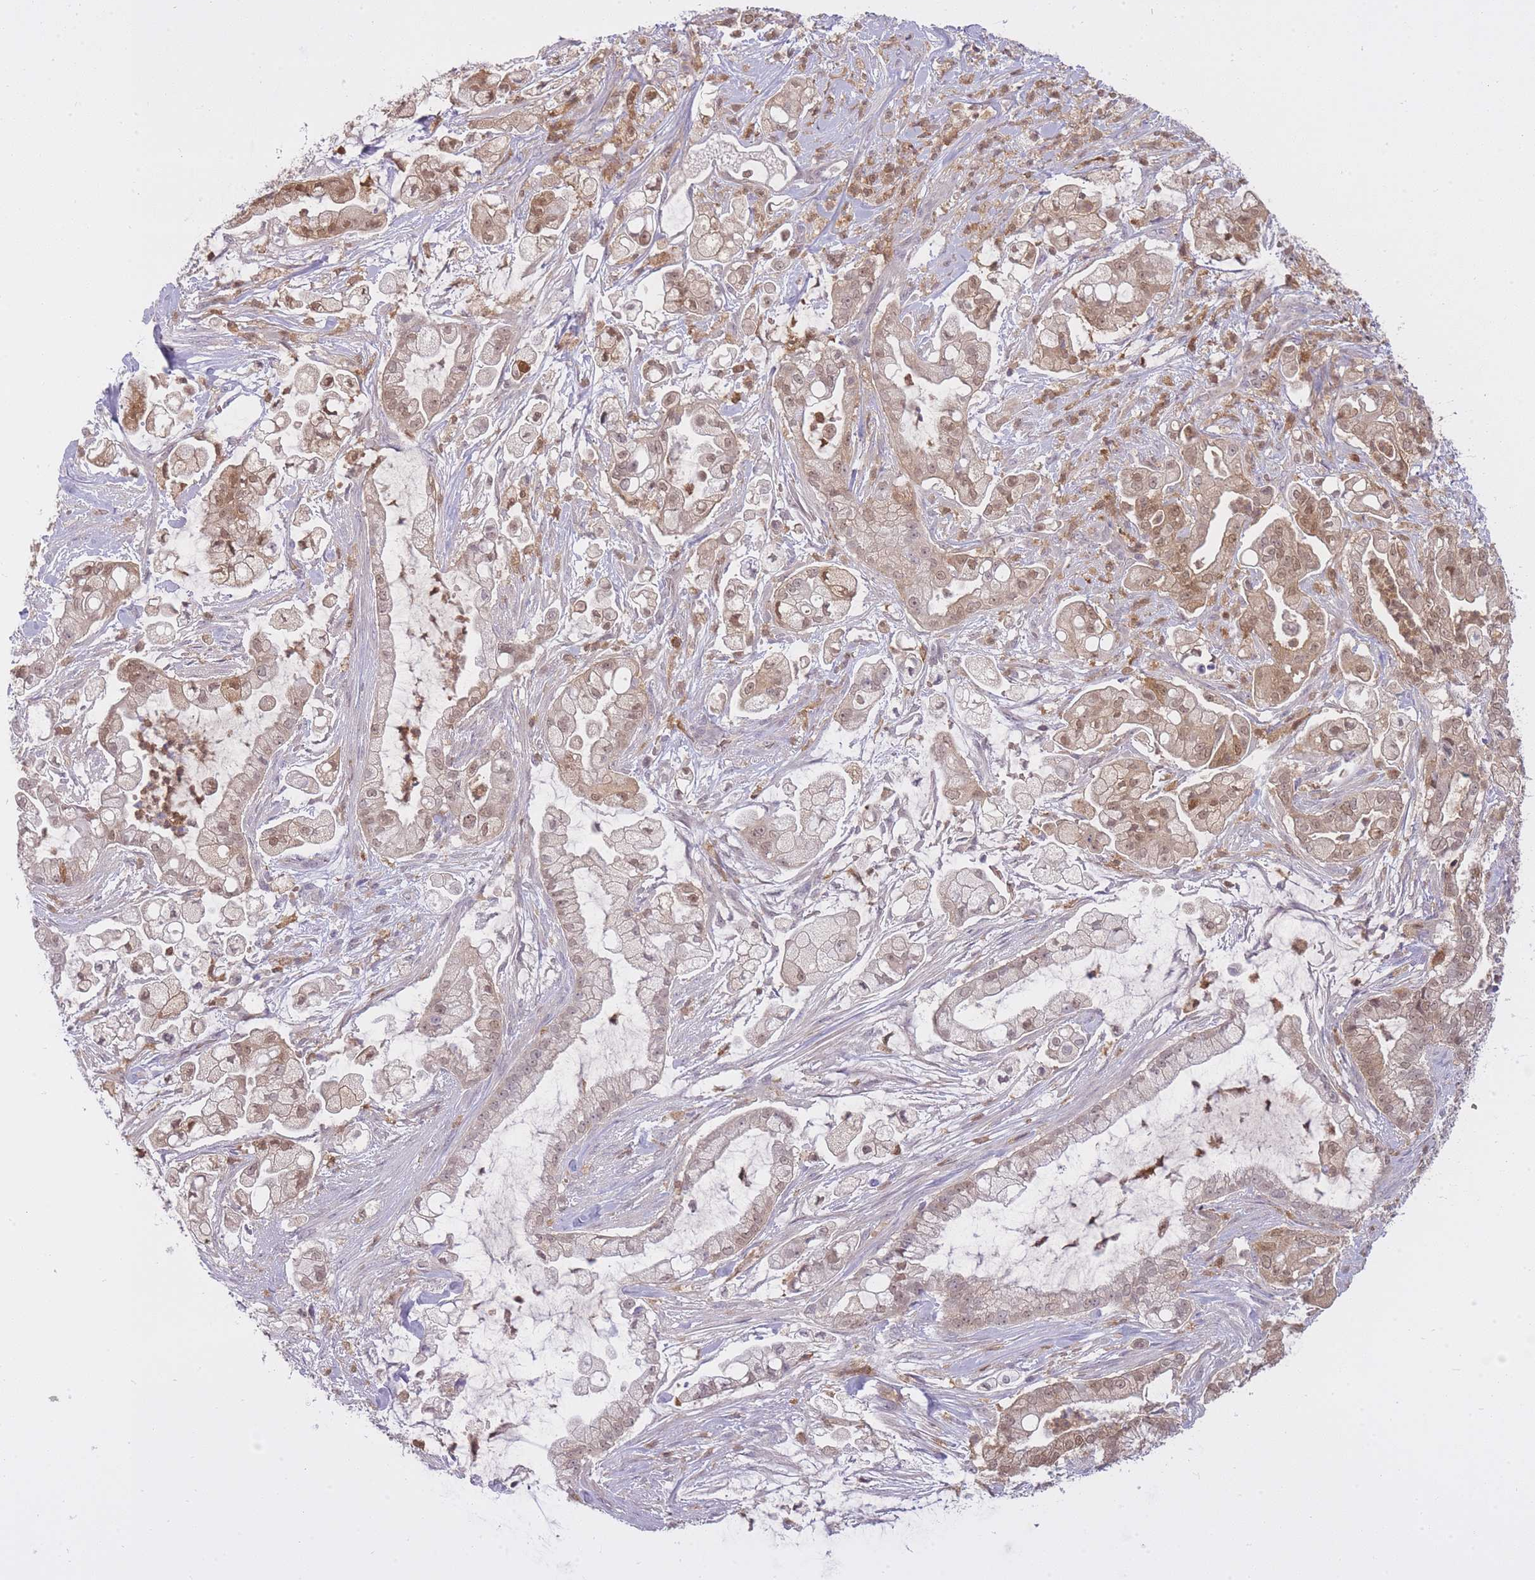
{"staining": {"intensity": "moderate", "quantity": ">75%", "location": "cytoplasmic/membranous,nuclear"}, "tissue": "pancreatic cancer", "cell_type": "Tumor cells", "image_type": "cancer", "snomed": [{"axis": "morphology", "description": "Adenocarcinoma, NOS"}, {"axis": "topography", "description": "Pancreas"}], "caption": "Pancreatic cancer (adenocarcinoma) tissue displays moderate cytoplasmic/membranous and nuclear positivity in approximately >75% of tumor cells", "gene": "CXorf38", "patient": {"sex": "female", "age": 69}}